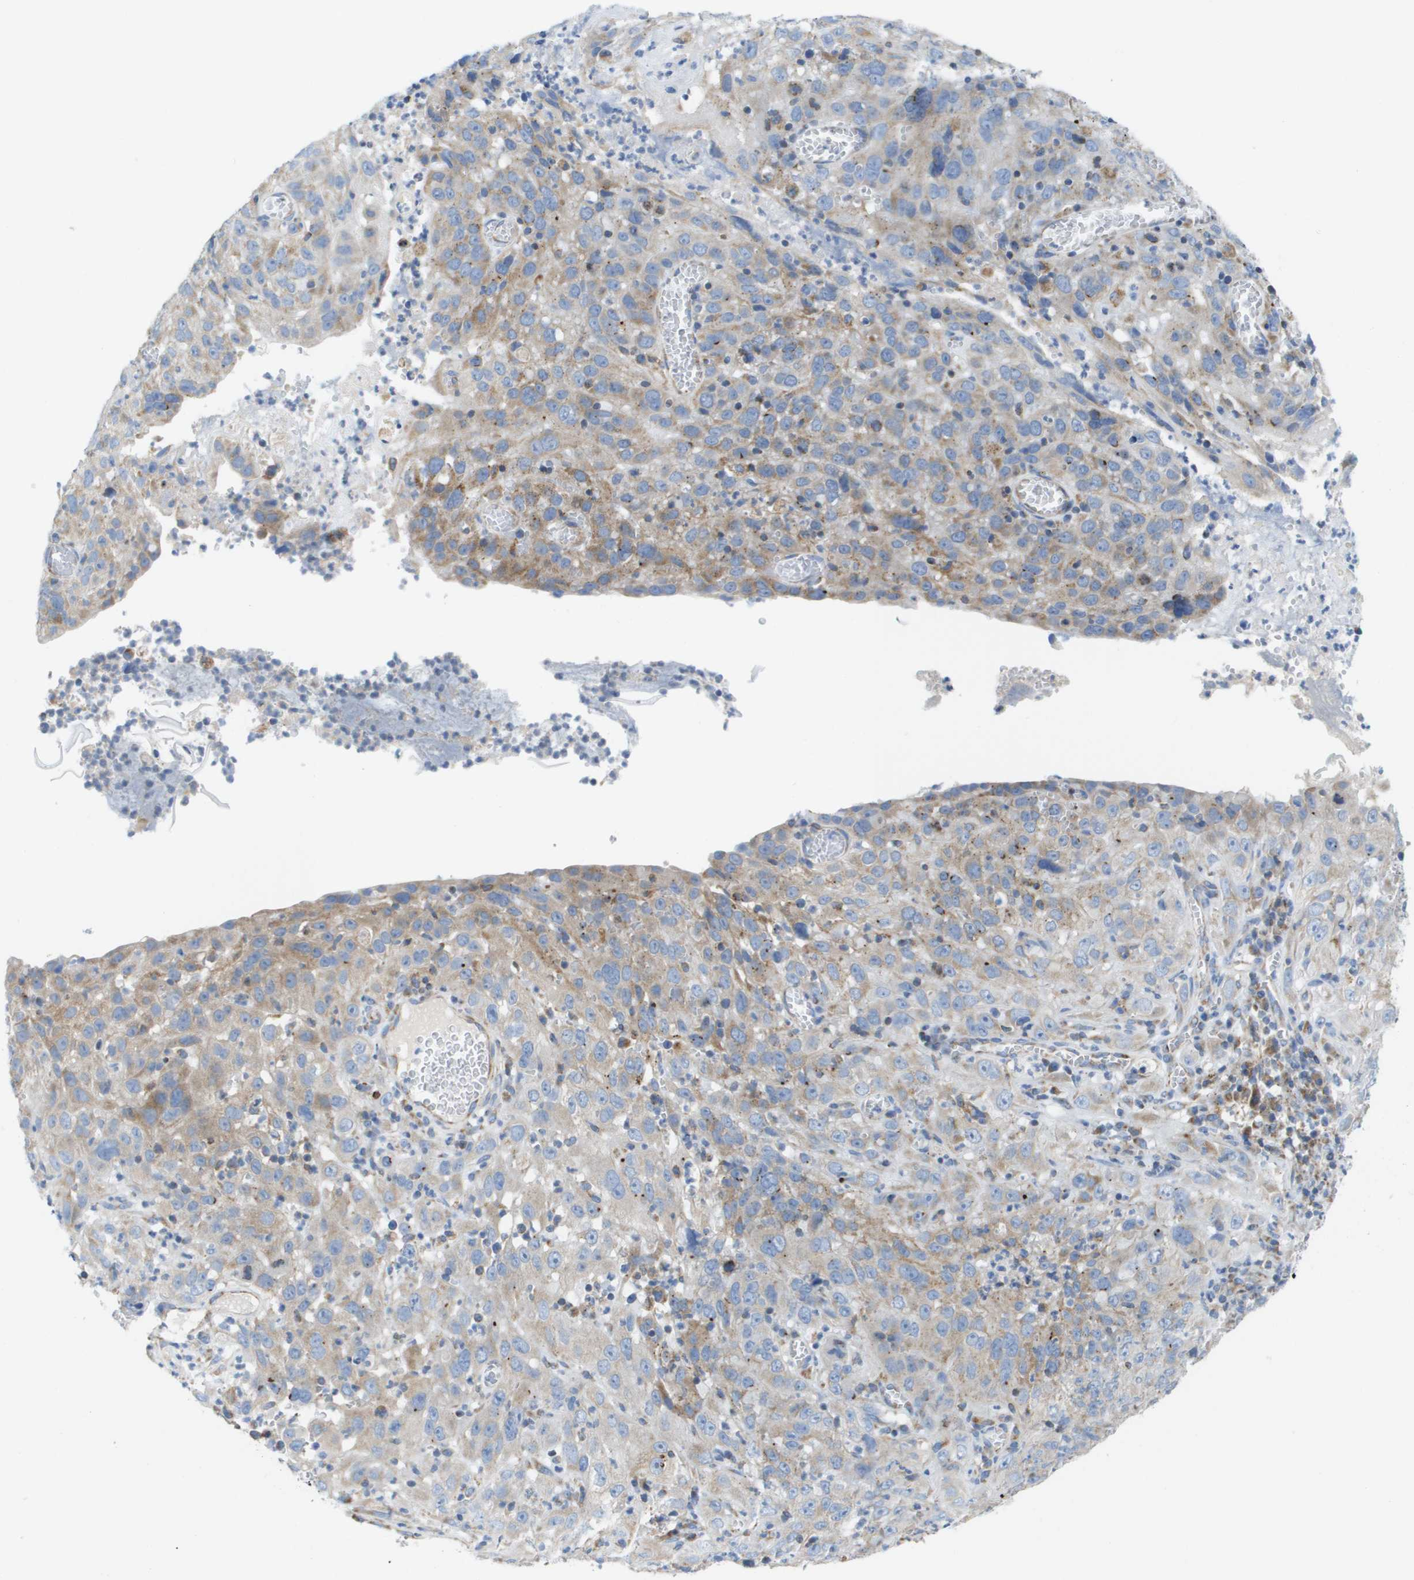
{"staining": {"intensity": "weak", "quantity": ">75%", "location": "cytoplasmic/membranous"}, "tissue": "cervical cancer", "cell_type": "Tumor cells", "image_type": "cancer", "snomed": [{"axis": "morphology", "description": "Squamous cell carcinoma, NOS"}, {"axis": "topography", "description": "Cervix"}], "caption": "IHC of human cervical cancer reveals low levels of weak cytoplasmic/membranous positivity in about >75% of tumor cells.", "gene": "FIS1", "patient": {"sex": "female", "age": 32}}